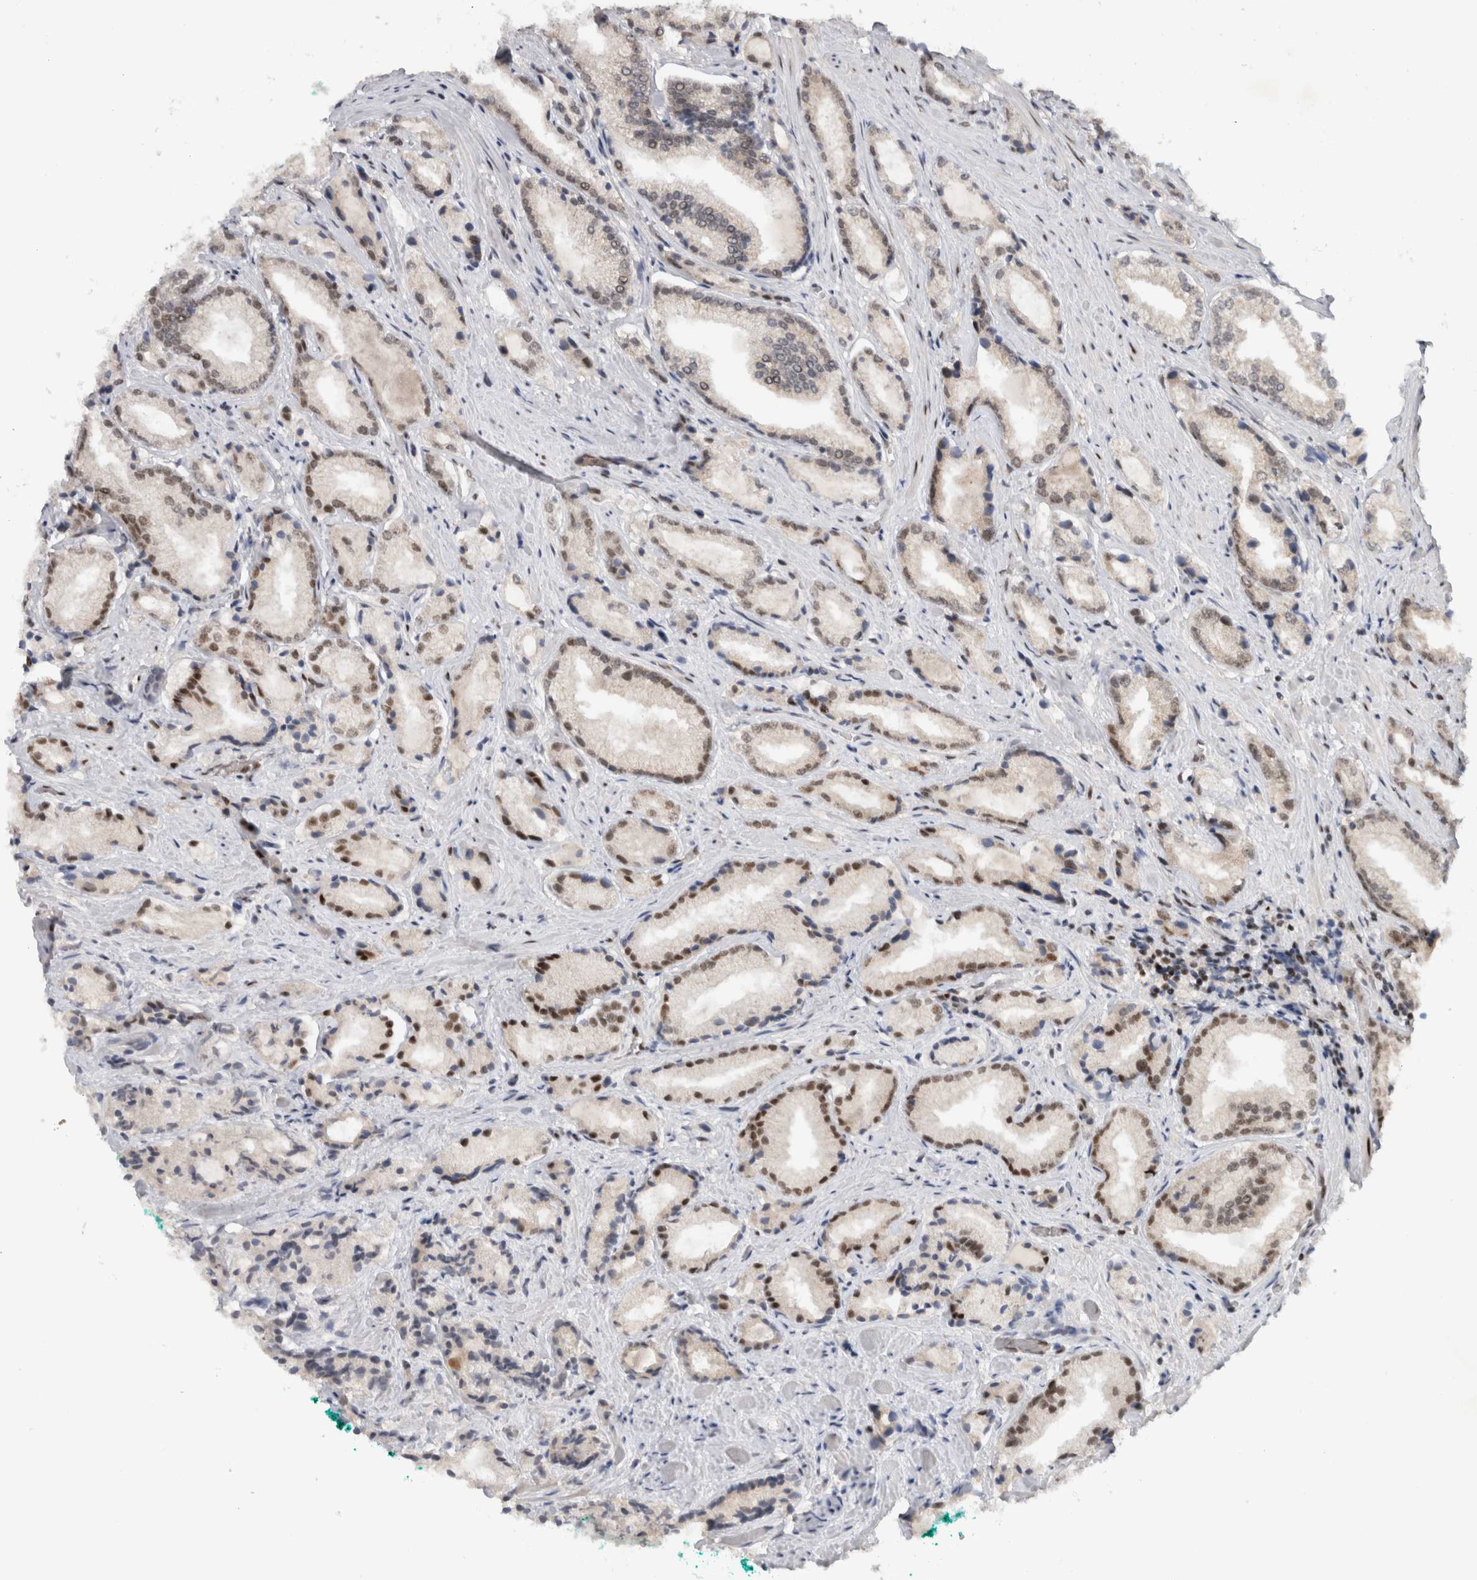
{"staining": {"intensity": "moderate", "quantity": "<25%", "location": "nuclear"}, "tissue": "prostate cancer", "cell_type": "Tumor cells", "image_type": "cancer", "snomed": [{"axis": "morphology", "description": "Adenocarcinoma, Low grade"}, {"axis": "topography", "description": "Prostate"}], "caption": "About <25% of tumor cells in prostate cancer exhibit moderate nuclear protein staining as visualized by brown immunohistochemical staining.", "gene": "HESX1", "patient": {"sex": "male", "age": 62}}